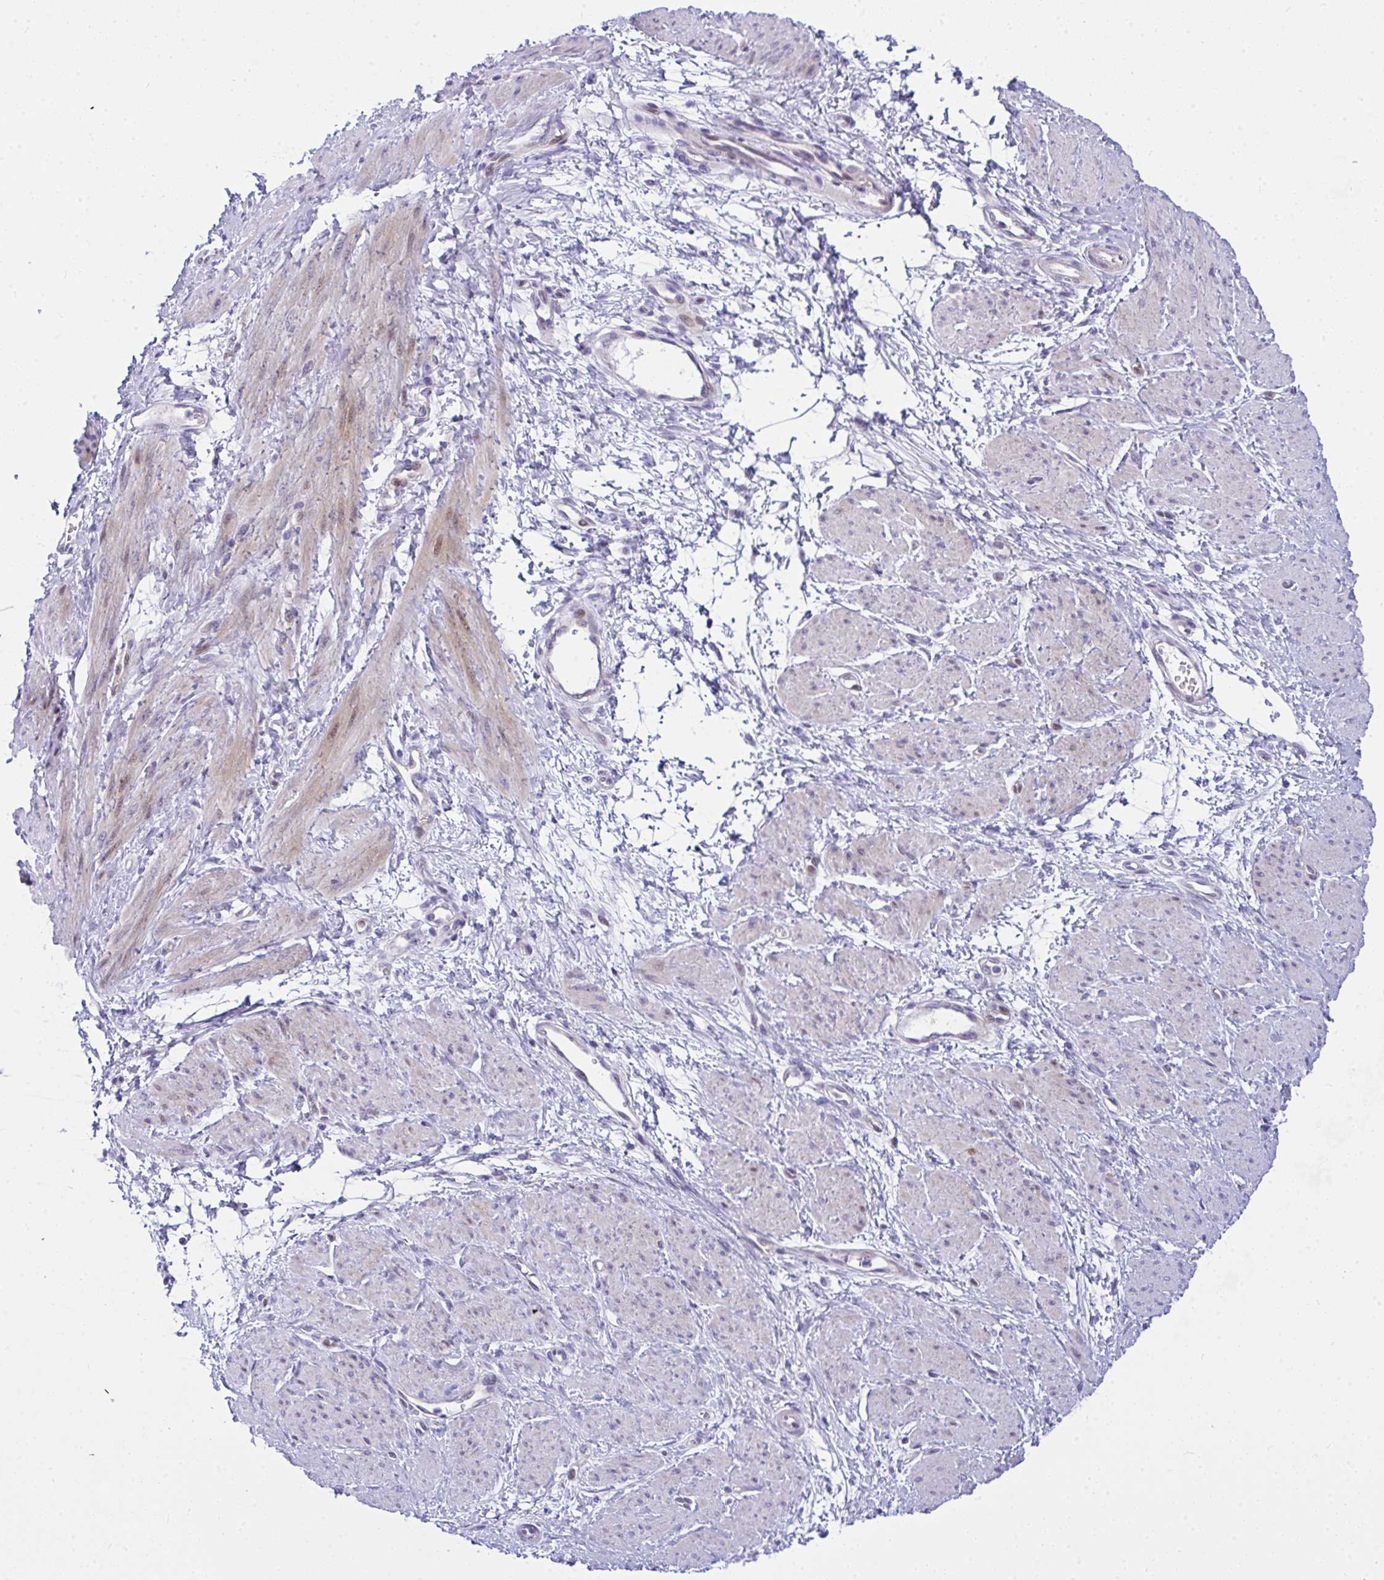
{"staining": {"intensity": "weak", "quantity": "25%-75%", "location": "cytoplasmic/membranous,nuclear"}, "tissue": "smooth muscle", "cell_type": "Smooth muscle cells", "image_type": "normal", "snomed": [{"axis": "morphology", "description": "Normal tissue, NOS"}, {"axis": "topography", "description": "Smooth muscle"}, {"axis": "topography", "description": "Uterus"}], "caption": "A micrograph of smooth muscle stained for a protein displays weak cytoplasmic/membranous,nuclear brown staining in smooth muscle cells. The staining is performed using DAB brown chromogen to label protein expression. The nuclei are counter-stained blue using hematoxylin.", "gene": "NFXL1", "patient": {"sex": "female", "age": 39}}